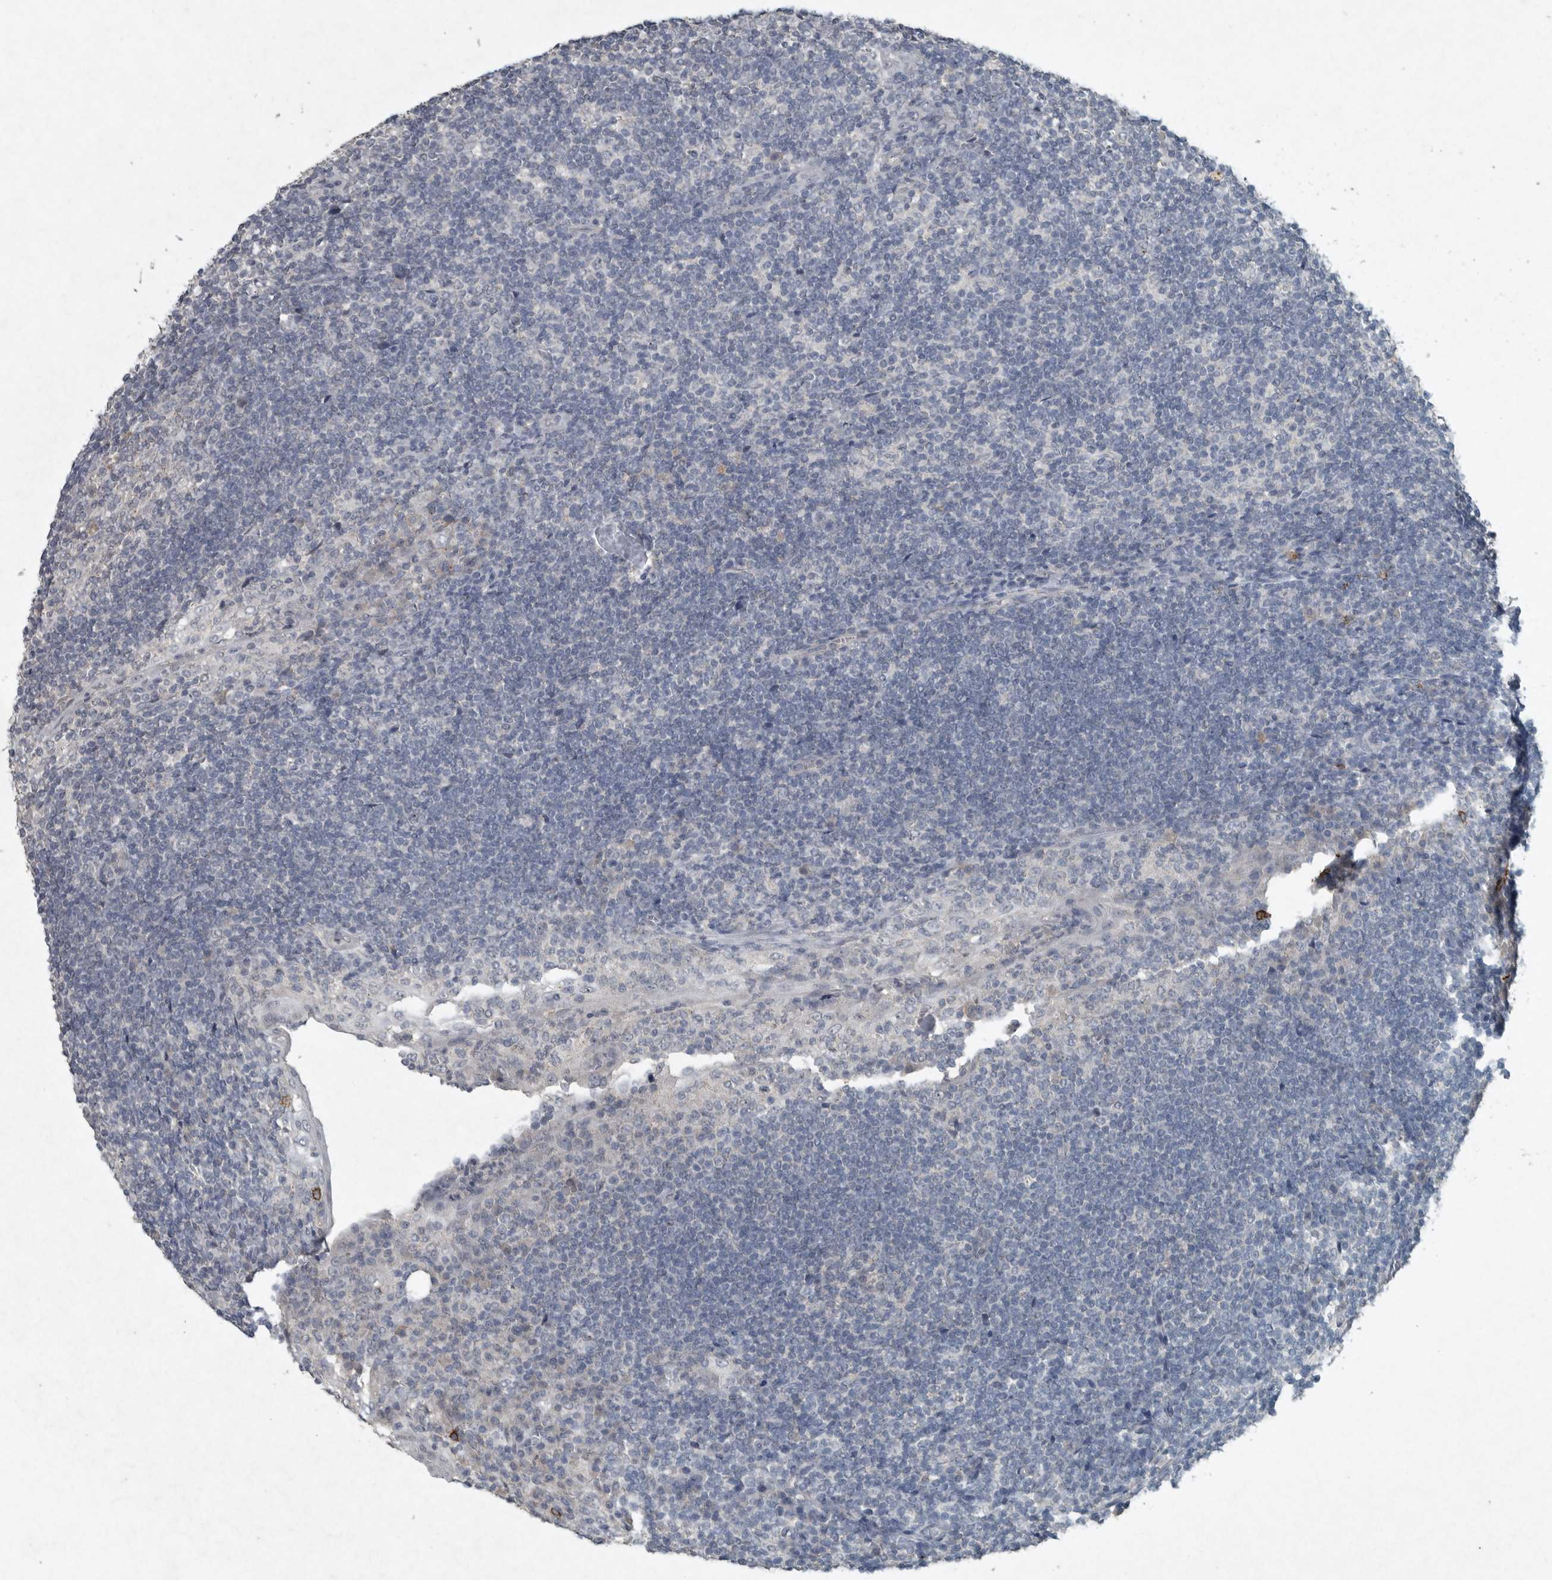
{"staining": {"intensity": "negative", "quantity": "none", "location": "none"}, "tissue": "tonsil", "cell_type": "Germinal center cells", "image_type": "normal", "snomed": [{"axis": "morphology", "description": "Normal tissue, NOS"}, {"axis": "topography", "description": "Tonsil"}], "caption": "Immunohistochemical staining of unremarkable tonsil exhibits no significant staining in germinal center cells.", "gene": "IL20", "patient": {"sex": "male", "age": 37}}